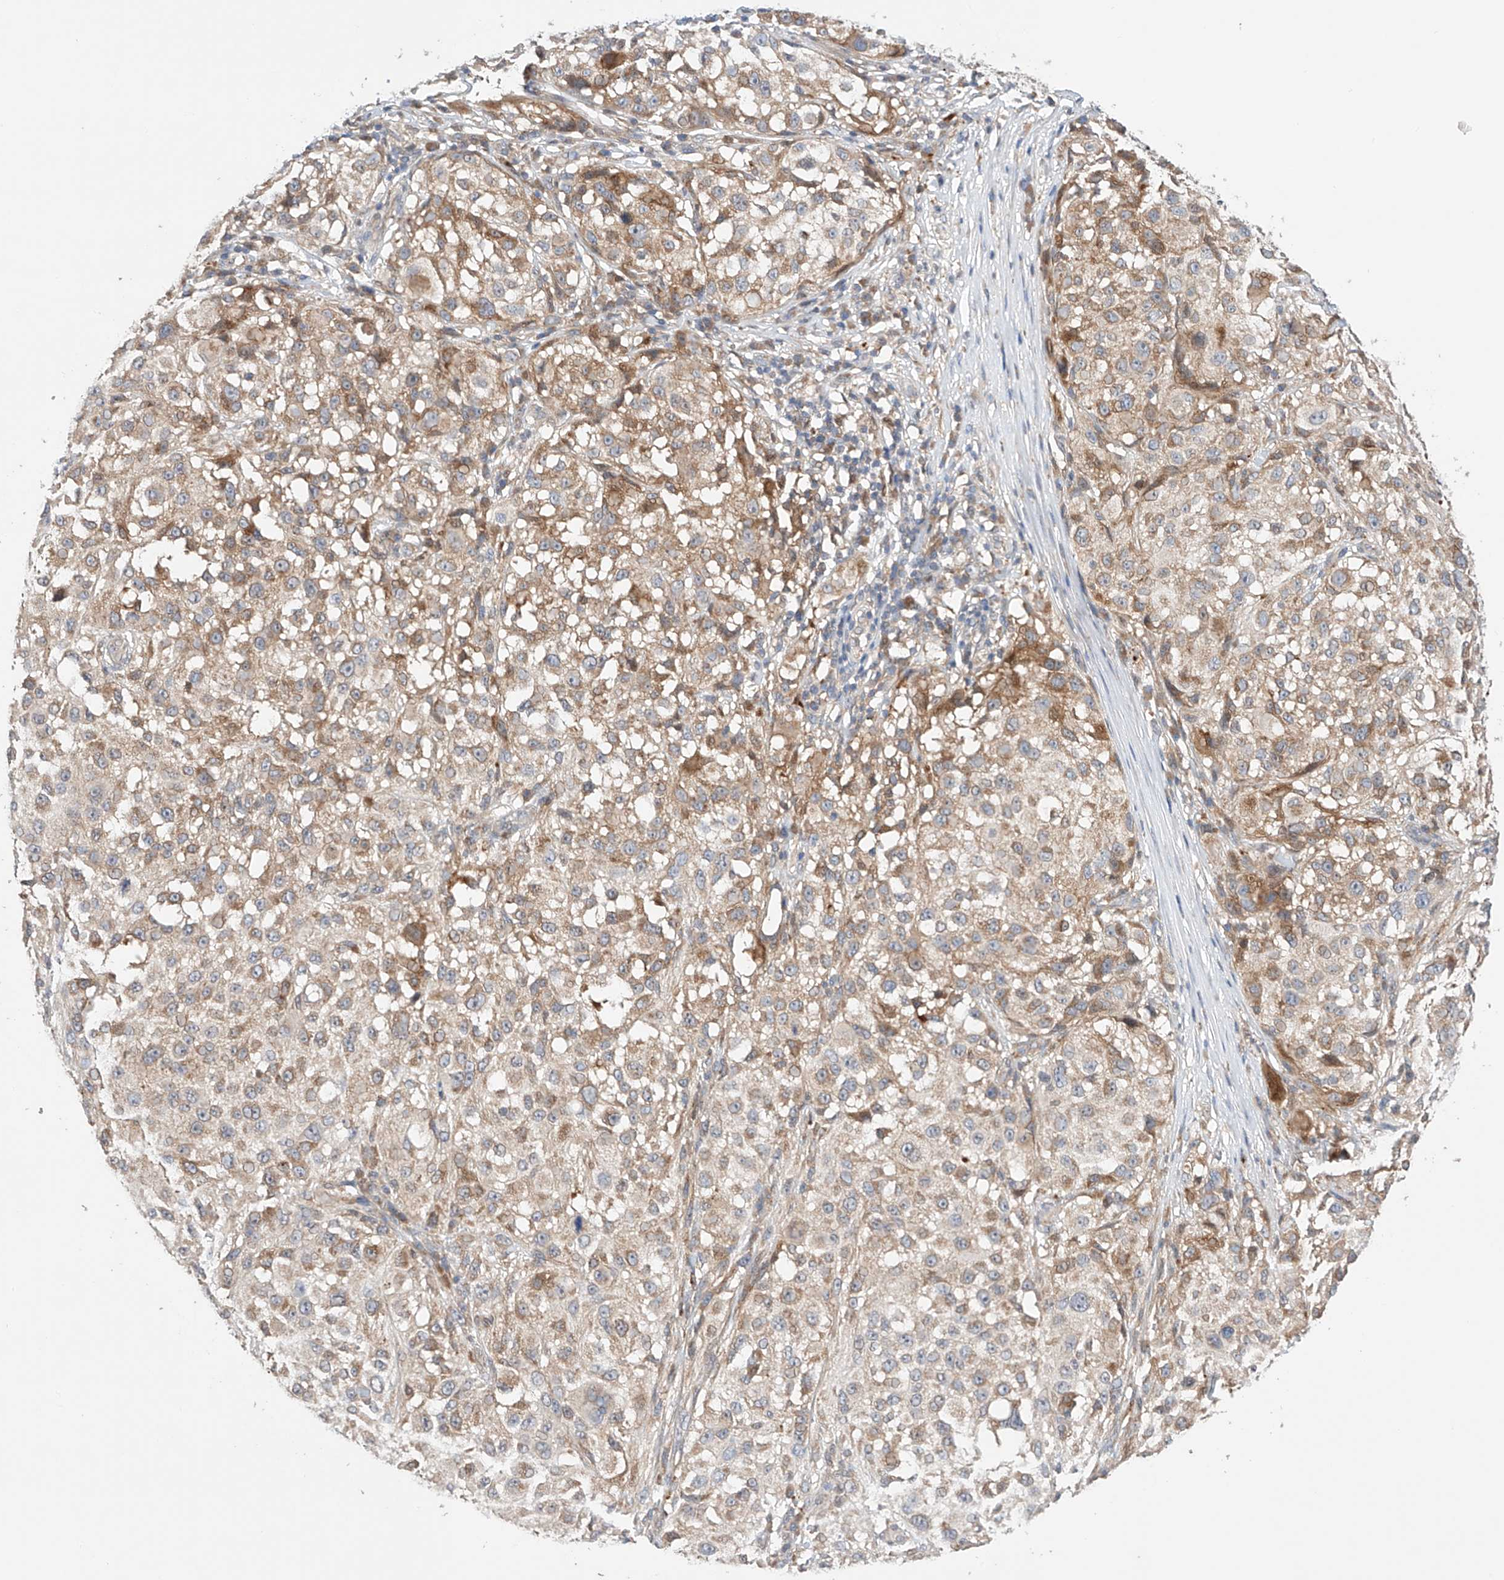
{"staining": {"intensity": "moderate", "quantity": "25%-75%", "location": "cytoplasmic/membranous"}, "tissue": "melanoma", "cell_type": "Tumor cells", "image_type": "cancer", "snomed": [{"axis": "morphology", "description": "Necrosis, NOS"}, {"axis": "morphology", "description": "Malignant melanoma, NOS"}, {"axis": "topography", "description": "Skin"}], "caption": "Immunohistochemistry photomicrograph of human melanoma stained for a protein (brown), which demonstrates medium levels of moderate cytoplasmic/membranous positivity in approximately 25%-75% of tumor cells.", "gene": "ZFHX2", "patient": {"sex": "female", "age": 87}}